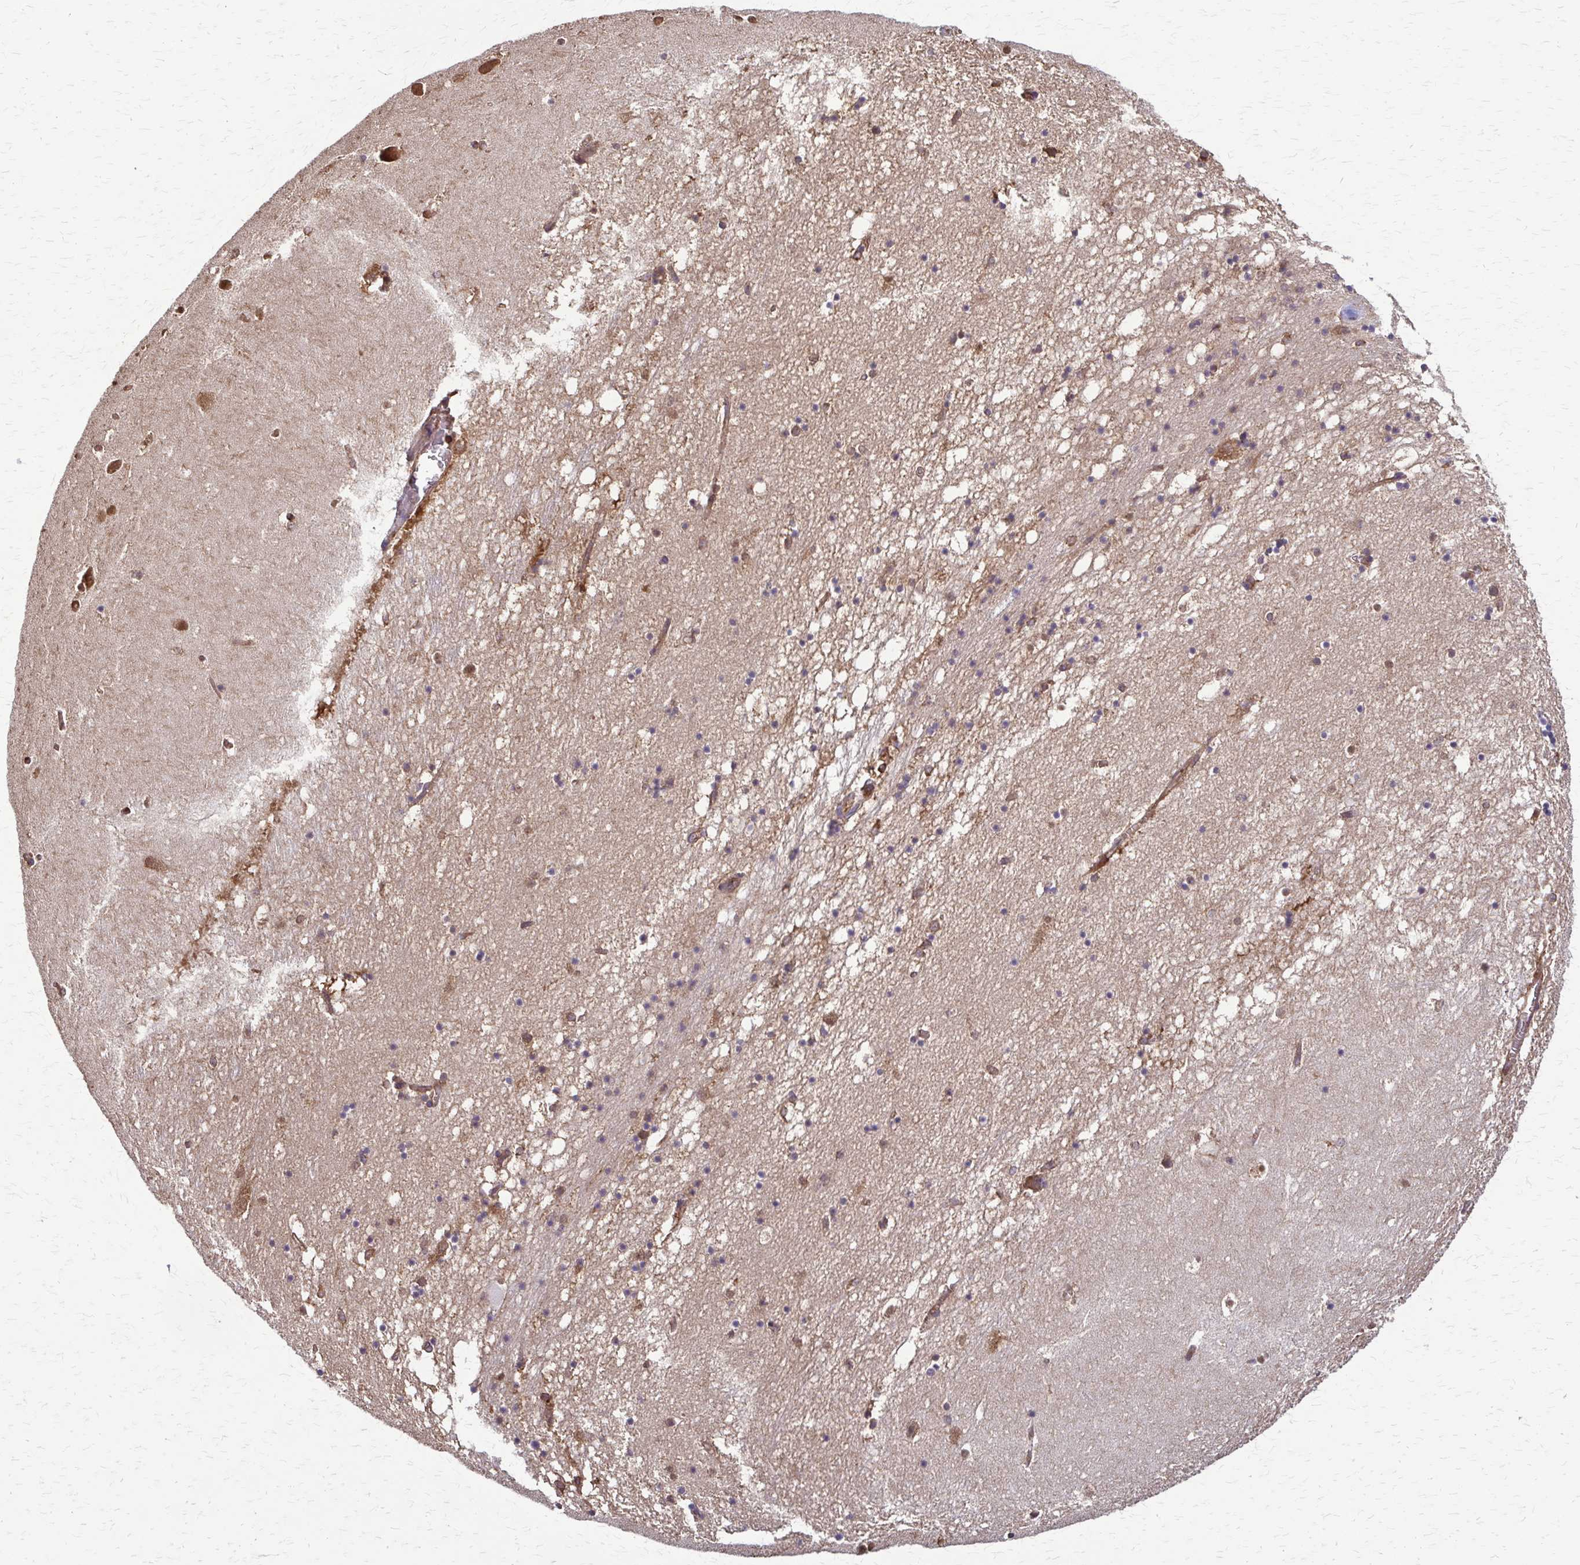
{"staining": {"intensity": "moderate", "quantity": "25%-75%", "location": "cytoplasmic/membranous,nuclear"}, "tissue": "hippocampus", "cell_type": "Glial cells", "image_type": "normal", "snomed": [{"axis": "morphology", "description": "Normal tissue, NOS"}, {"axis": "topography", "description": "Hippocampus"}], "caption": "Glial cells demonstrate moderate cytoplasmic/membranous,nuclear positivity in approximately 25%-75% of cells in benign hippocampus. The protein is shown in brown color, while the nuclei are stained blue.", "gene": "EEF2", "patient": {"sex": "male", "age": 58}}